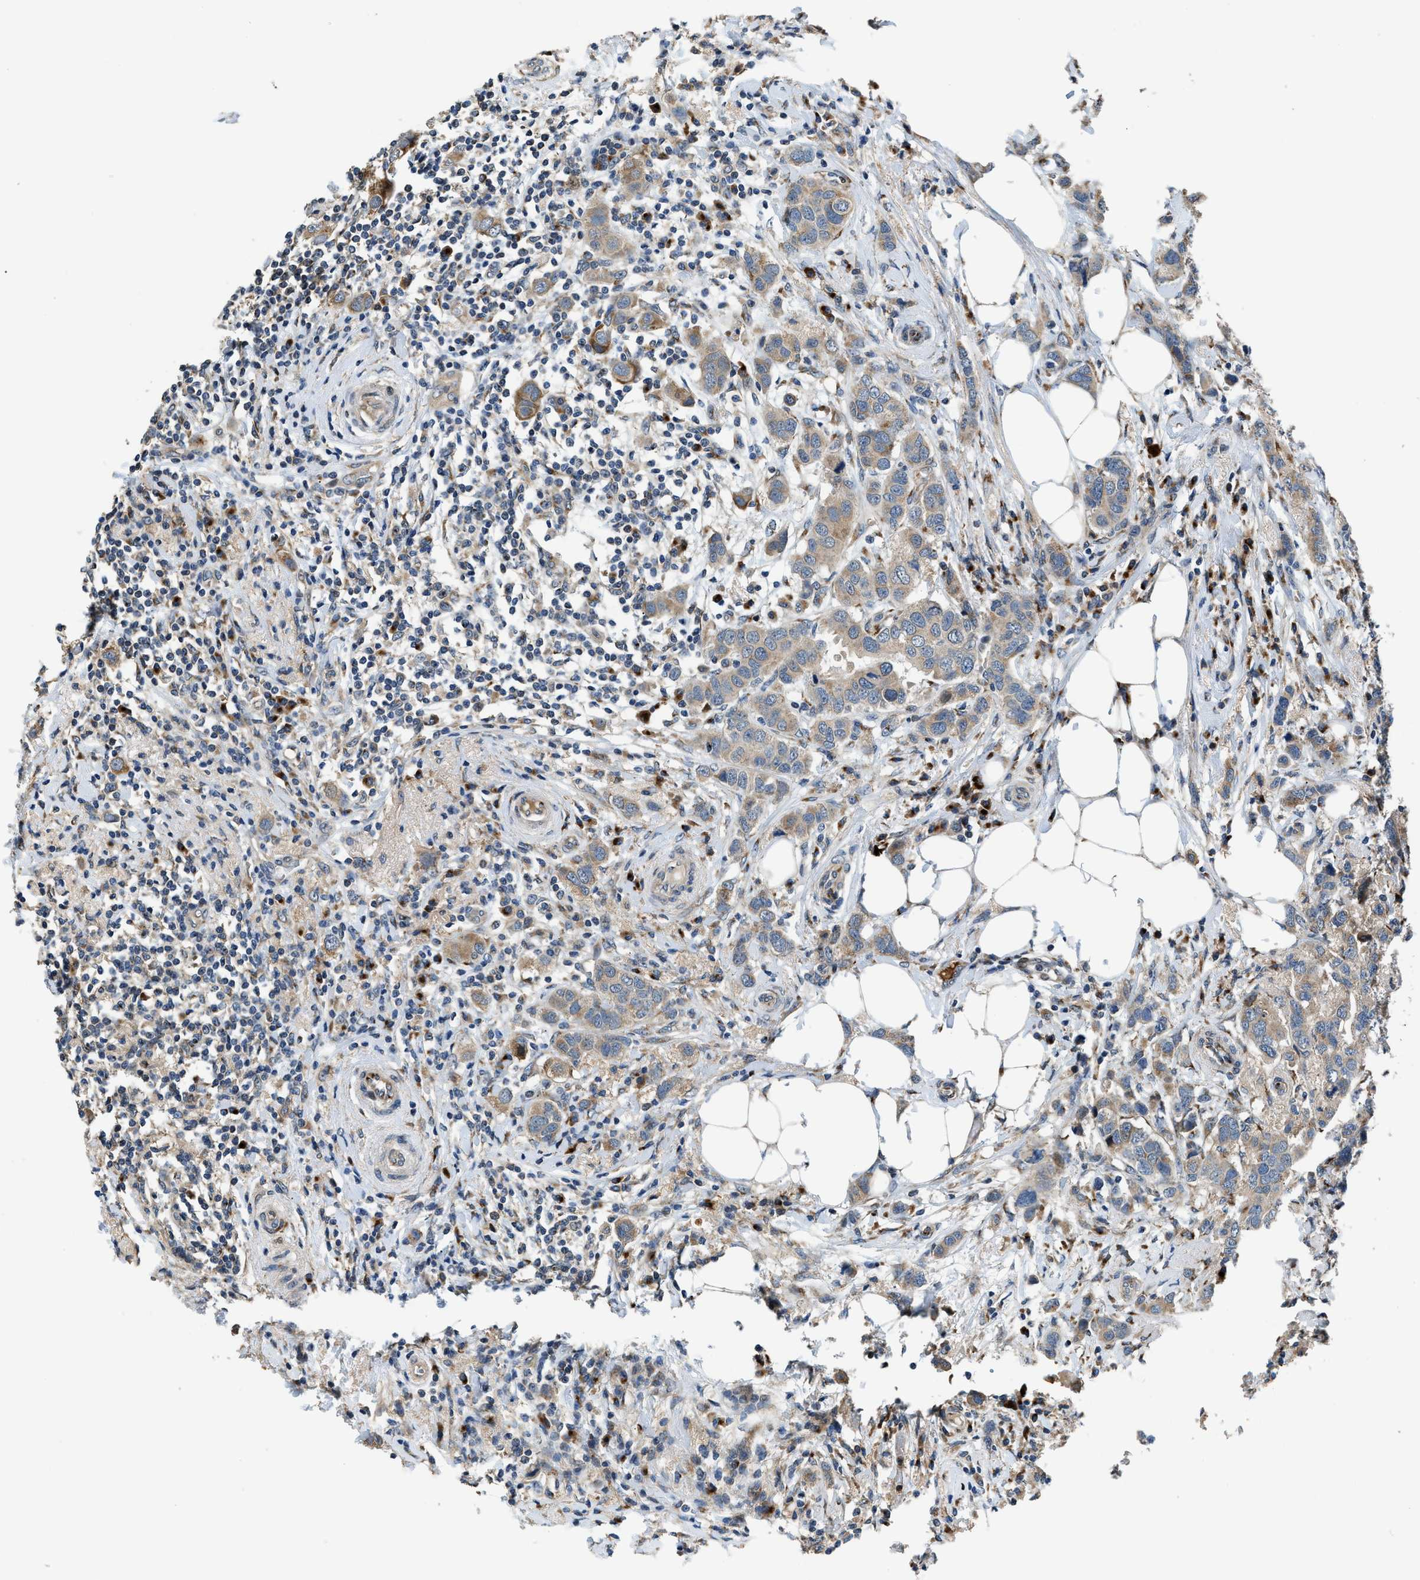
{"staining": {"intensity": "moderate", "quantity": ">75%", "location": "cytoplasmic/membranous"}, "tissue": "breast cancer", "cell_type": "Tumor cells", "image_type": "cancer", "snomed": [{"axis": "morphology", "description": "Duct carcinoma"}, {"axis": "topography", "description": "Breast"}], "caption": "Immunohistochemistry (DAB) staining of infiltrating ductal carcinoma (breast) displays moderate cytoplasmic/membranous protein positivity in approximately >75% of tumor cells.", "gene": "FUT8", "patient": {"sex": "female", "age": 50}}